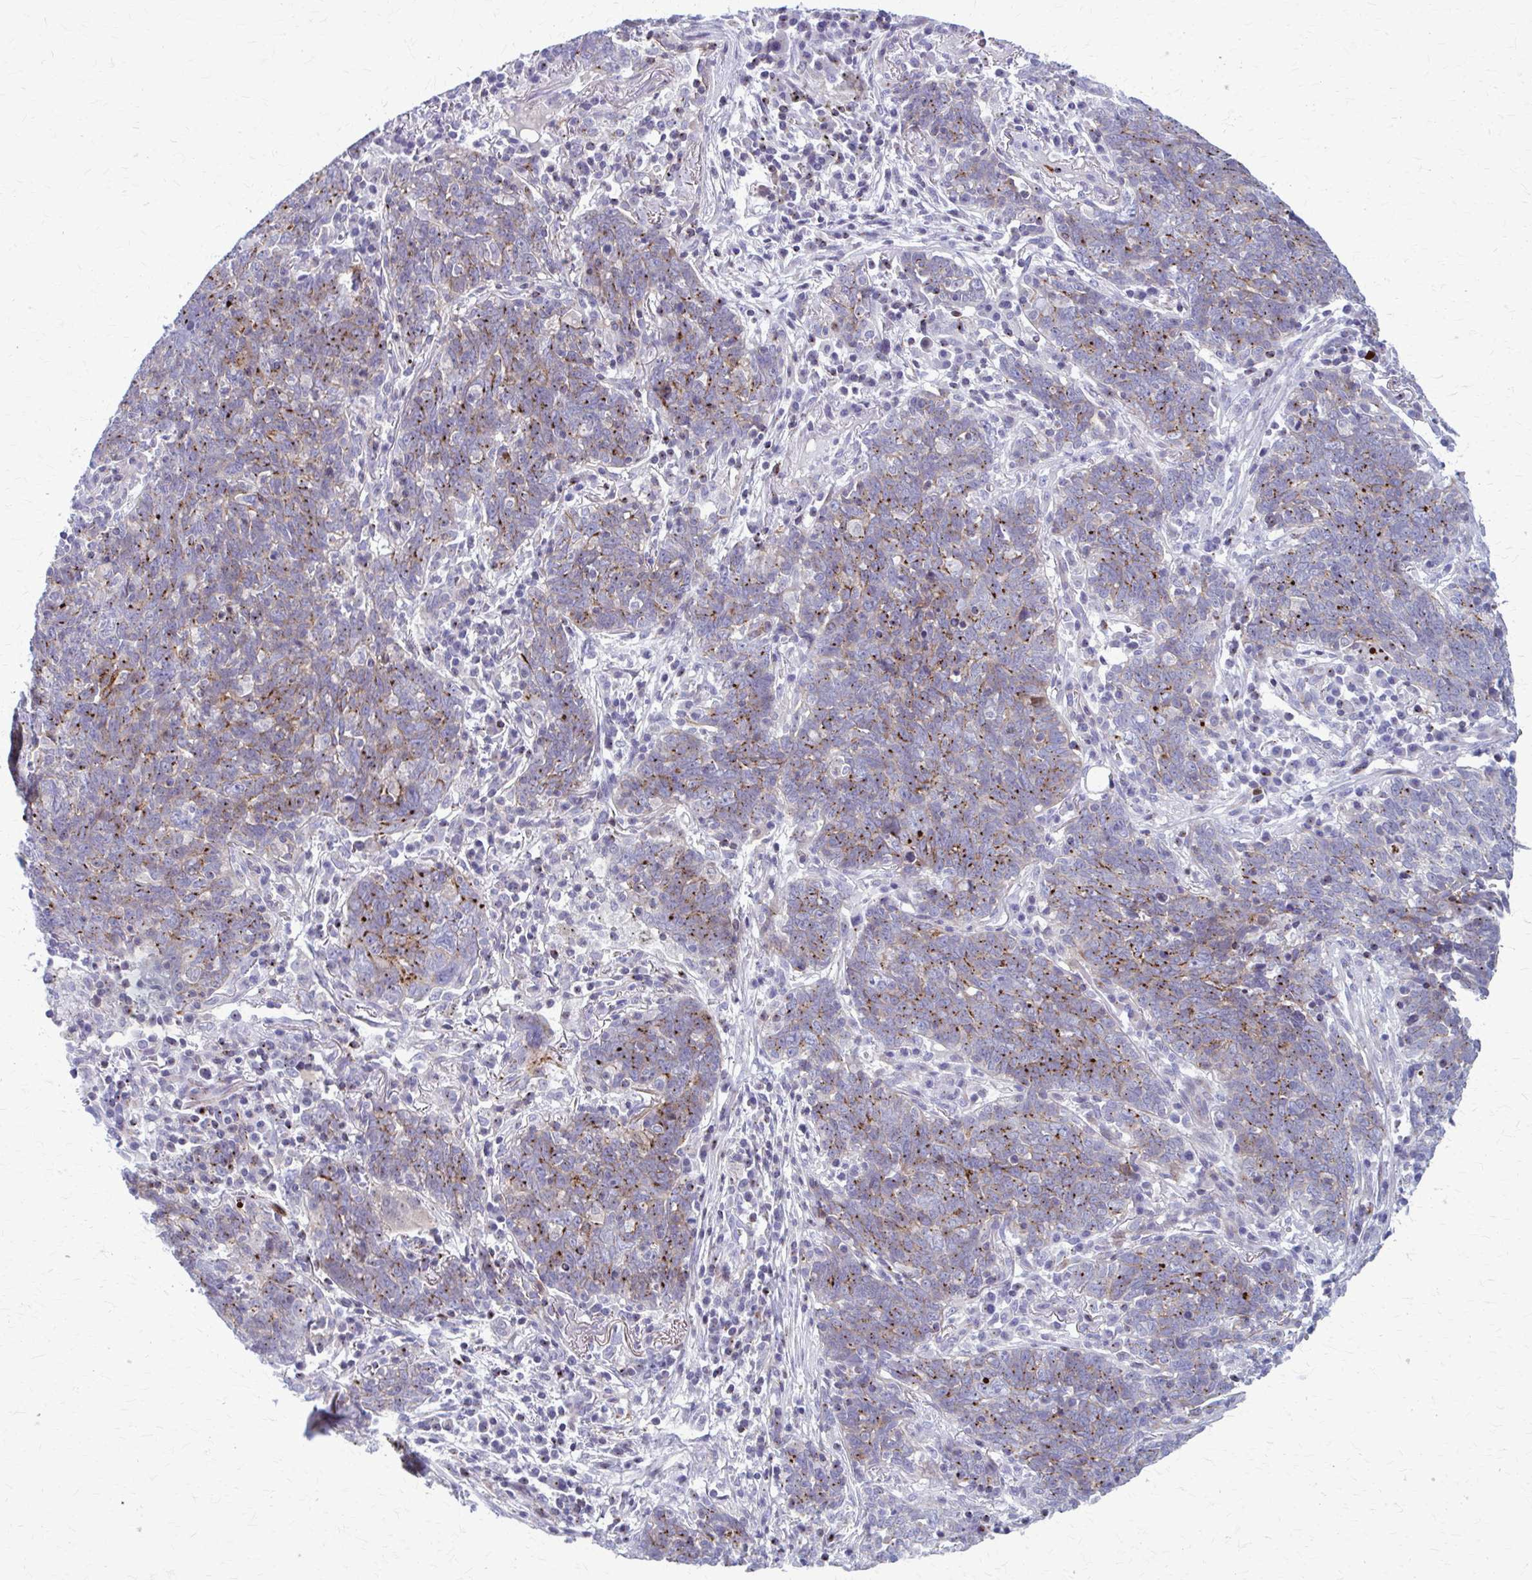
{"staining": {"intensity": "moderate", "quantity": "25%-75%", "location": "cytoplasmic/membranous"}, "tissue": "lung cancer", "cell_type": "Tumor cells", "image_type": "cancer", "snomed": [{"axis": "morphology", "description": "Squamous cell carcinoma, NOS"}, {"axis": "topography", "description": "Lung"}], "caption": "A photomicrograph showing moderate cytoplasmic/membranous expression in about 25%-75% of tumor cells in lung cancer (squamous cell carcinoma), as visualized by brown immunohistochemical staining.", "gene": "PEDS1", "patient": {"sex": "female", "age": 72}}